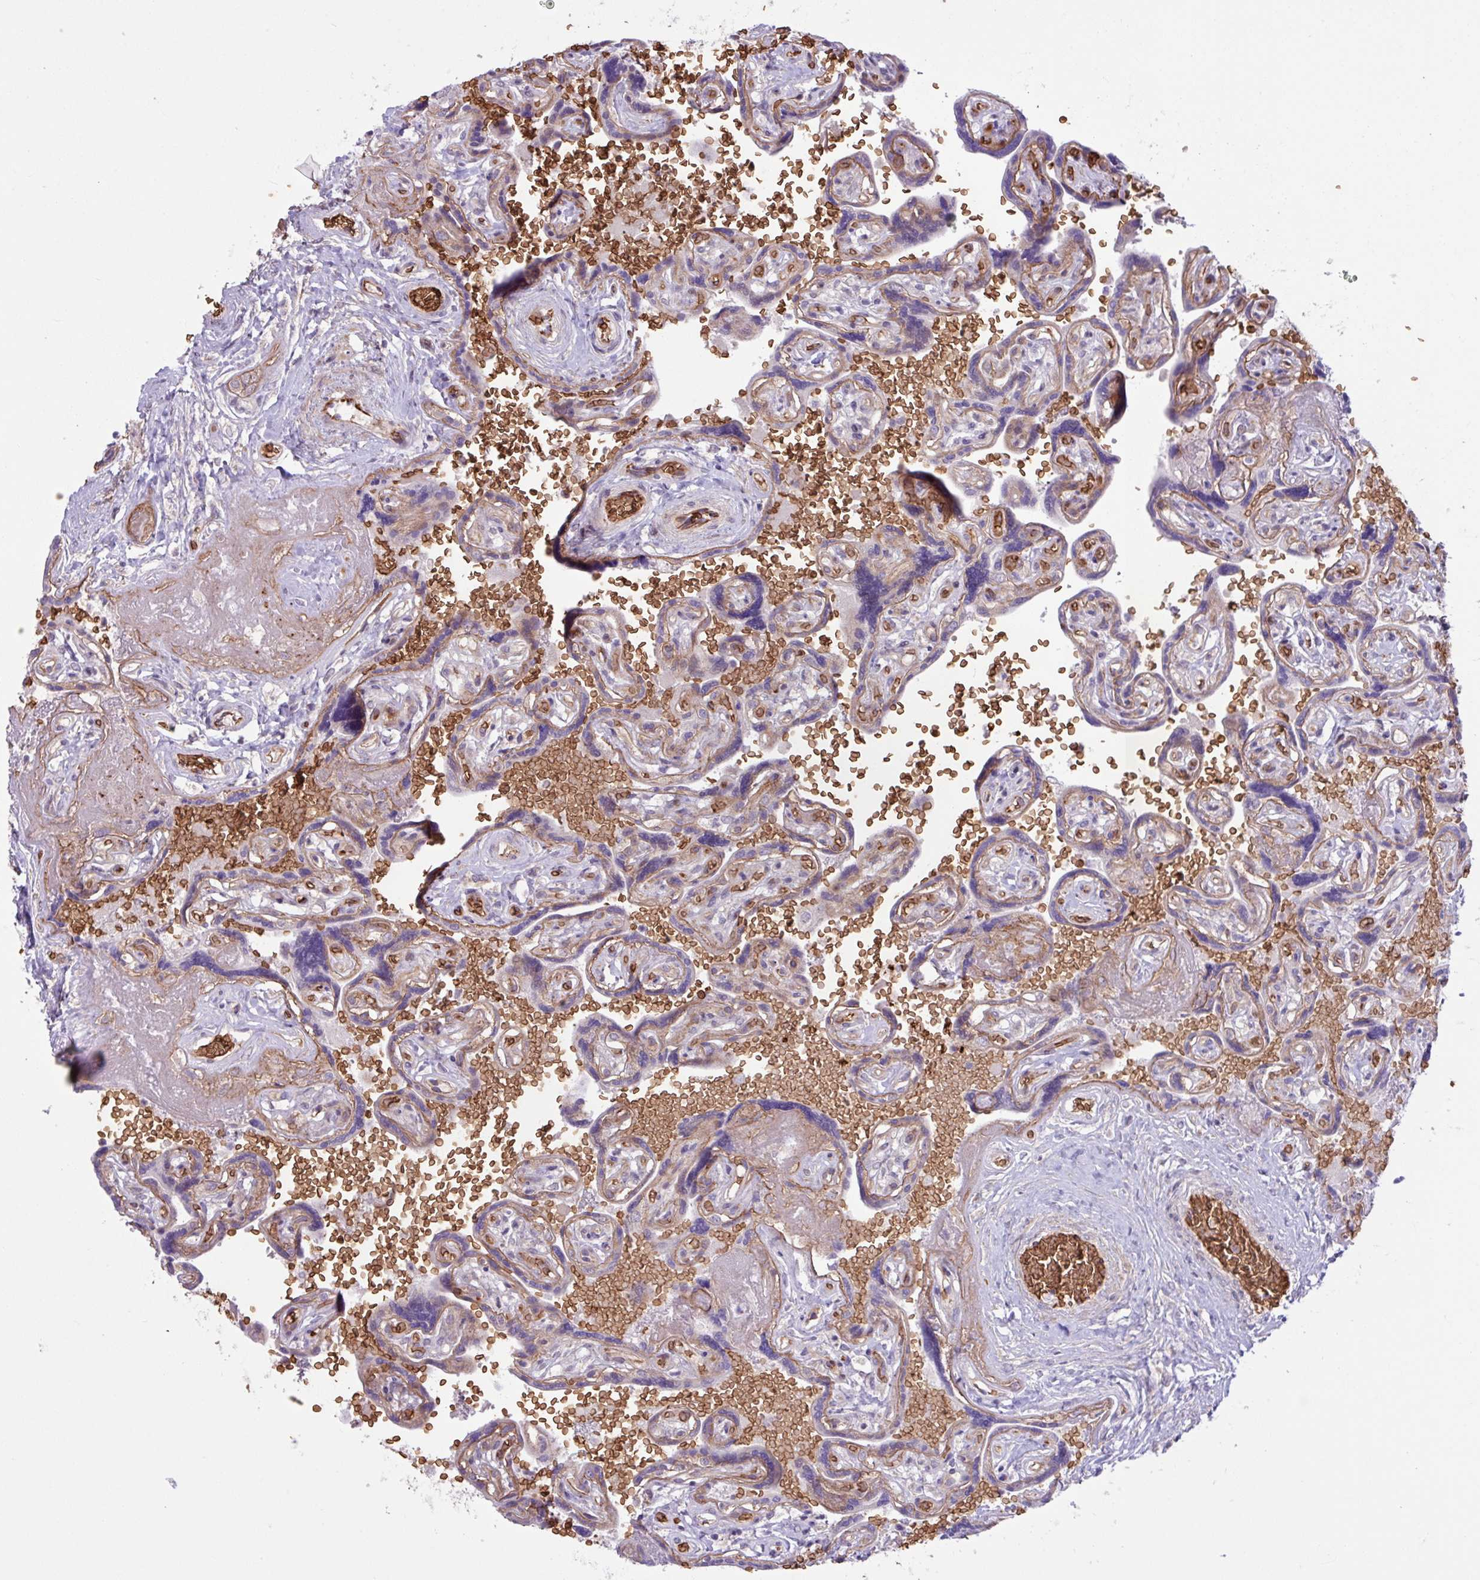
{"staining": {"intensity": "weak", "quantity": "25%-75%", "location": "cytoplasmic/membranous"}, "tissue": "placenta", "cell_type": "Trophoblastic cells", "image_type": "normal", "snomed": [{"axis": "morphology", "description": "Normal tissue, NOS"}, {"axis": "topography", "description": "Placenta"}], "caption": "A brown stain labels weak cytoplasmic/membranous staining of a protein in trophoblastic cells of benign placenta. (brown staining indicates protein expression, while blue staining denotes nuclei).", "gene": "RAD21L1", "patient": {"sex": "female", "age": 32}}